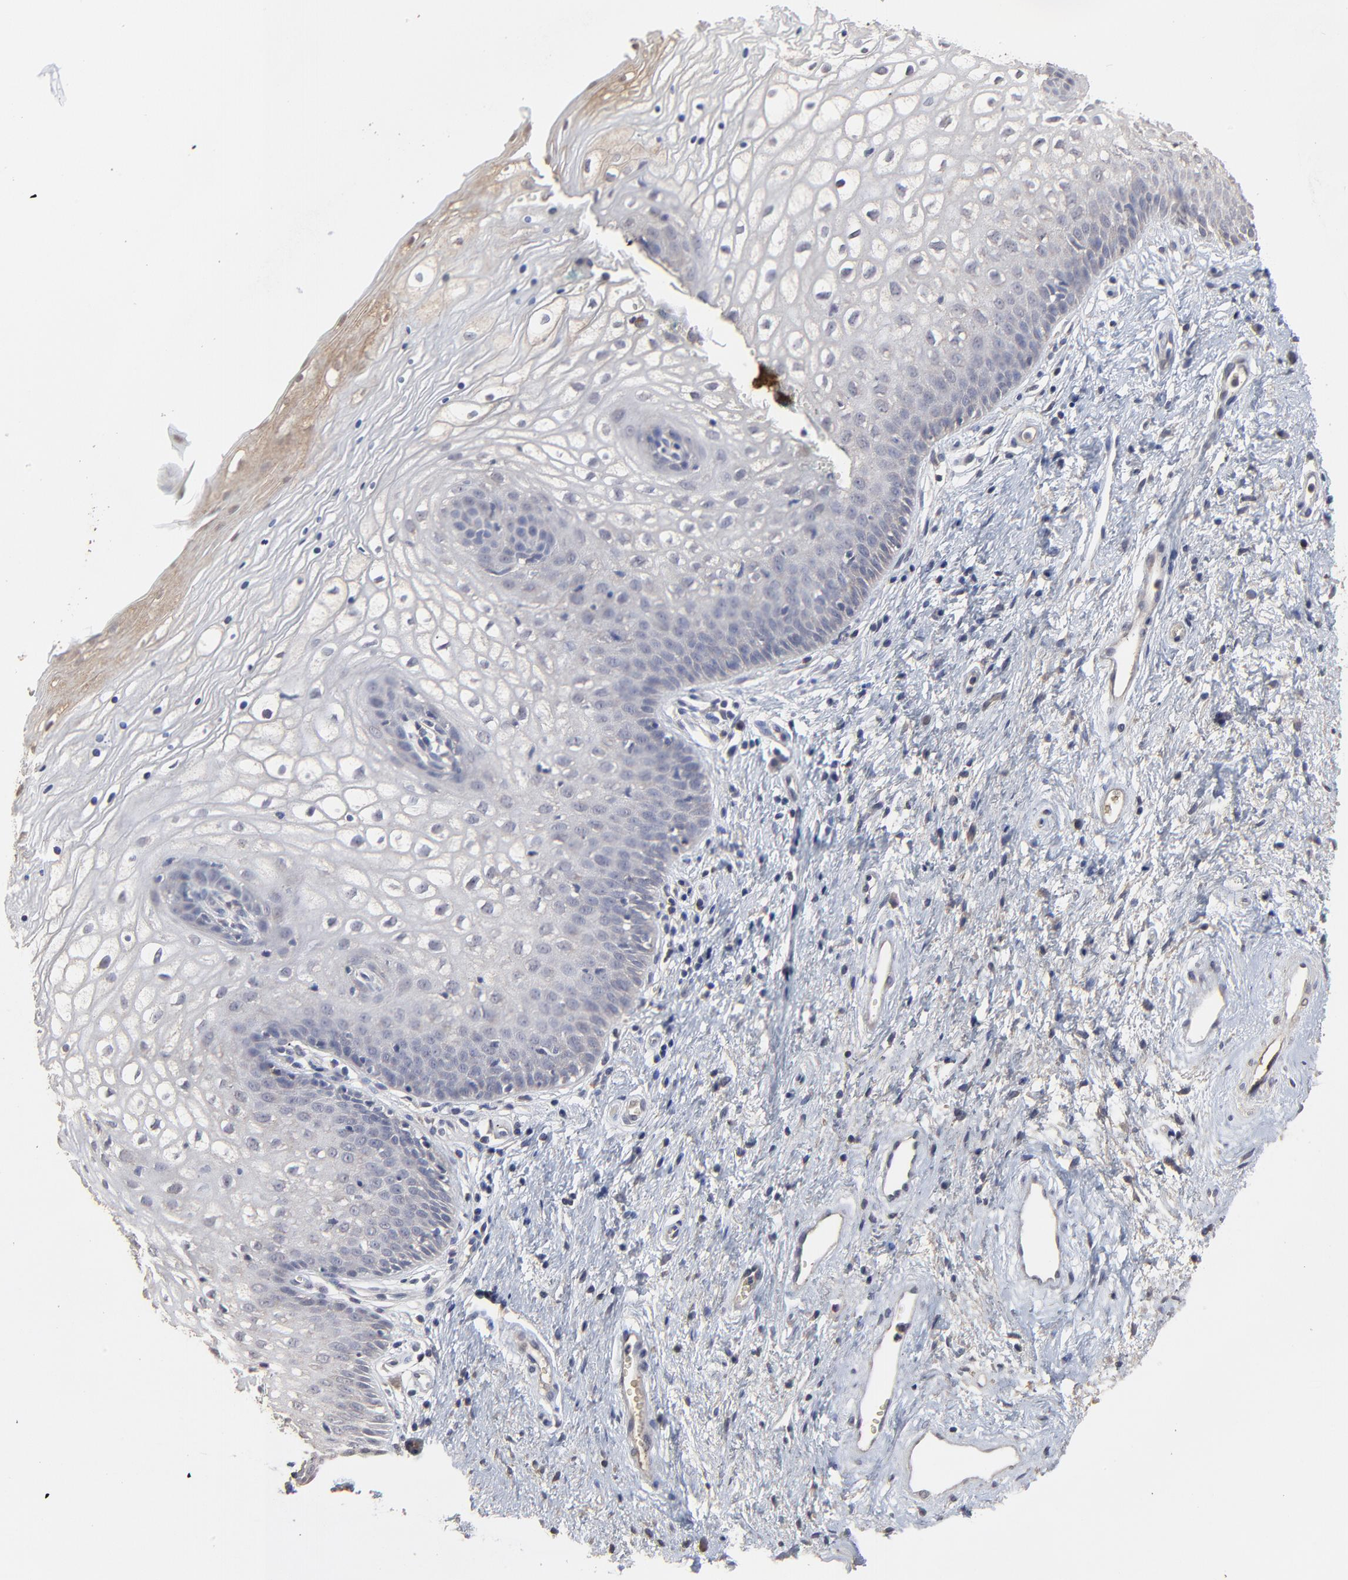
{"staining": {"intensity": "negative", "quantity": "none", "location": "none"}, "tissue": "vagina", "cell_type": "Squamous epithelial cells", "image_type": "normal", "snomed": [{"axis": "morphology", "description": "Normal tissue, NOS"}, {"axis": "topography", "description": "Vagina"}], "caption": "DAB (3,3'-diaminobenzidine) immunohistochemical staining of benign human vagina reveals no significant positivity in squamous epithelial cells. Brightfield microscopy of IHC stained with DAB (brown) and hematoxylin (blue), captured at high magnification.", "gene": "VPREB3", "patient": {"sex": "female", "age": 34}}